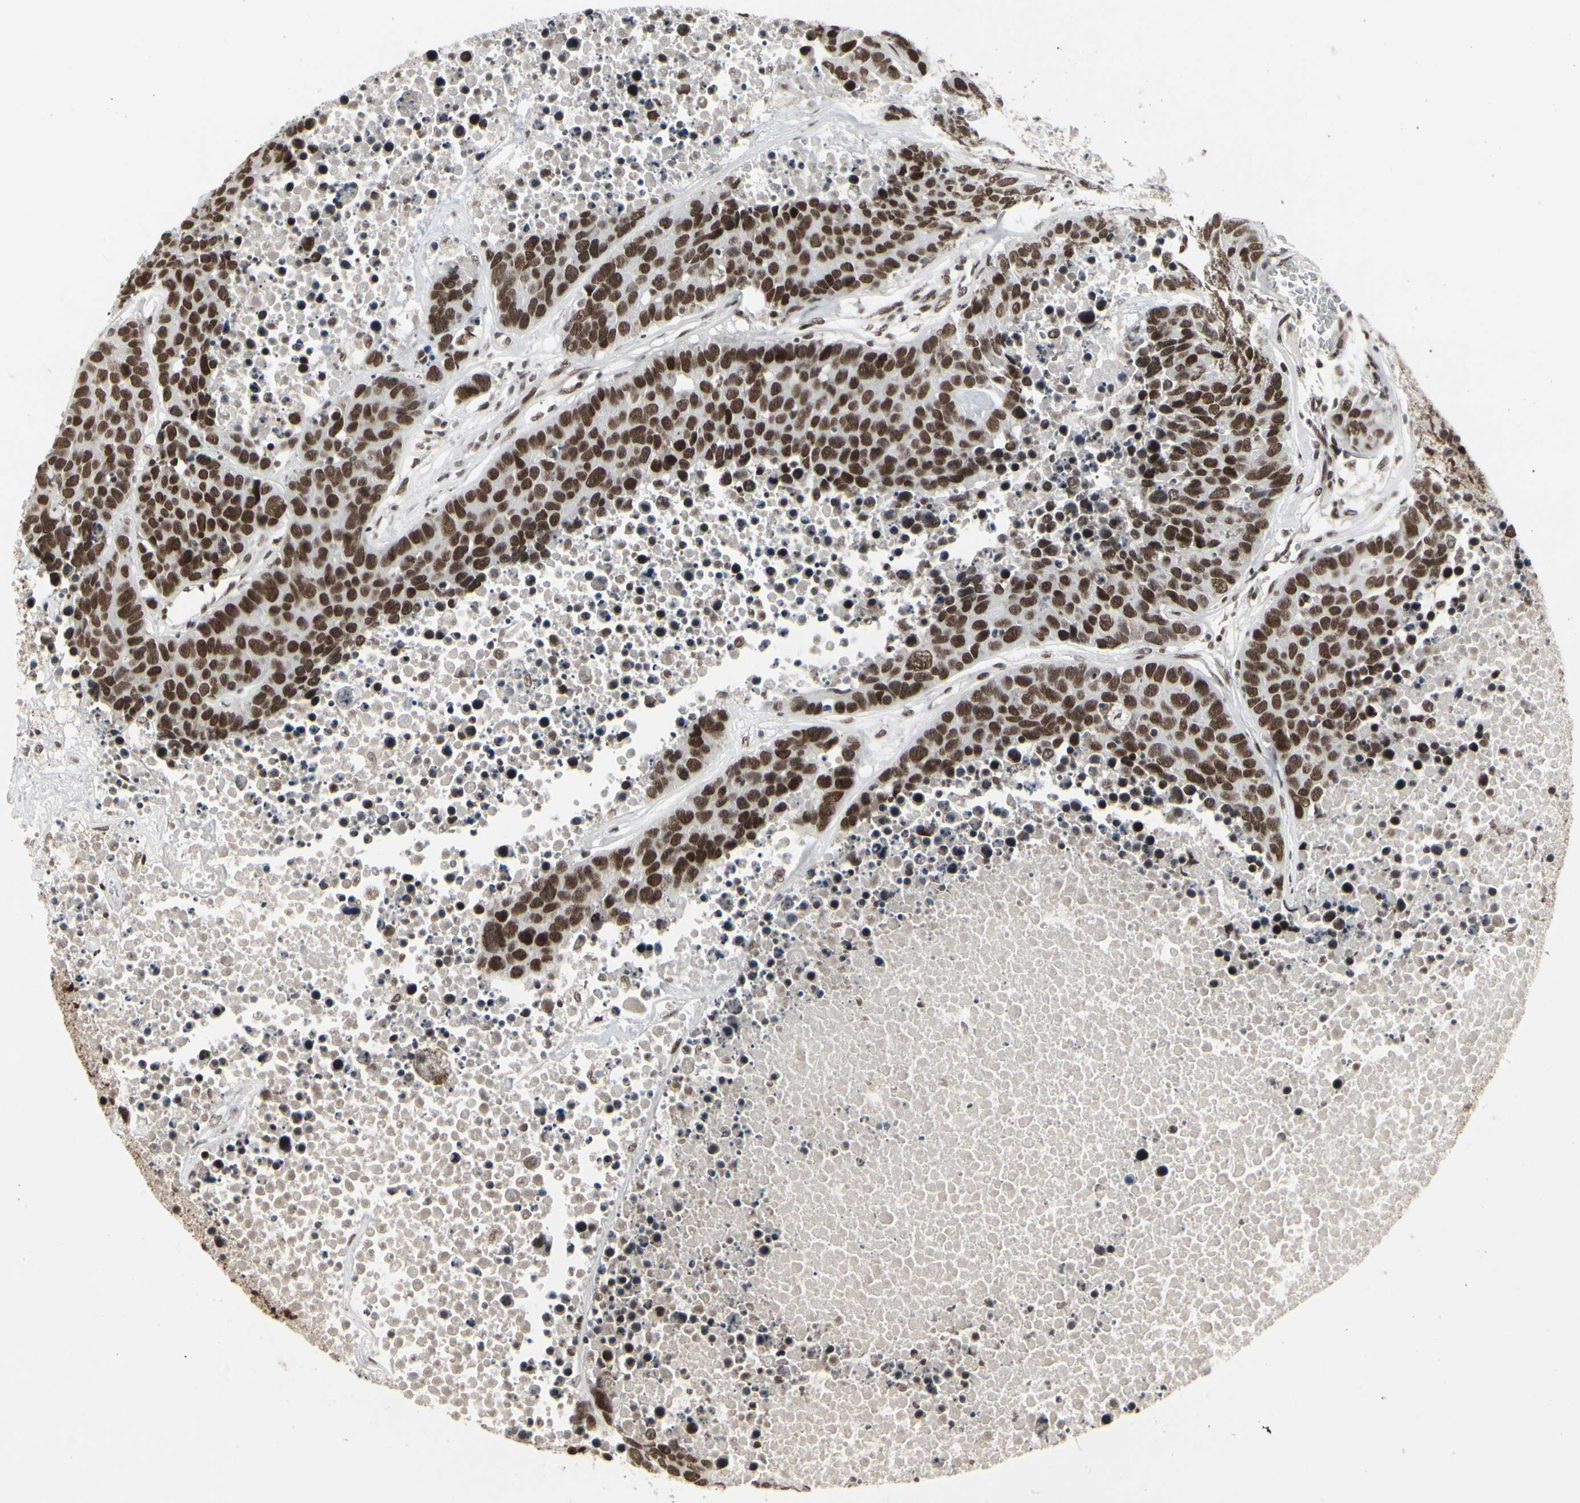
{"staining": {"intensity": "strong", "quantity": ">75%", "location": "nuclear"}, "tissue": "carcinoid", "cell_type": "Tumor cells", "image_type": "cancer", "snomed": [{"axis": "morphology", "description": "Carcinoid, malignant, NOS"}, {"axis": "topography", "description": "Lung"}], "caption": "IHC image of human carcinoid stained for a protein (brown), which displays high levels of strong nuclear expression in about >75% of tumor cells.", "gene": "HMG20A", "patient": {"sex": "male", "age": 60}}